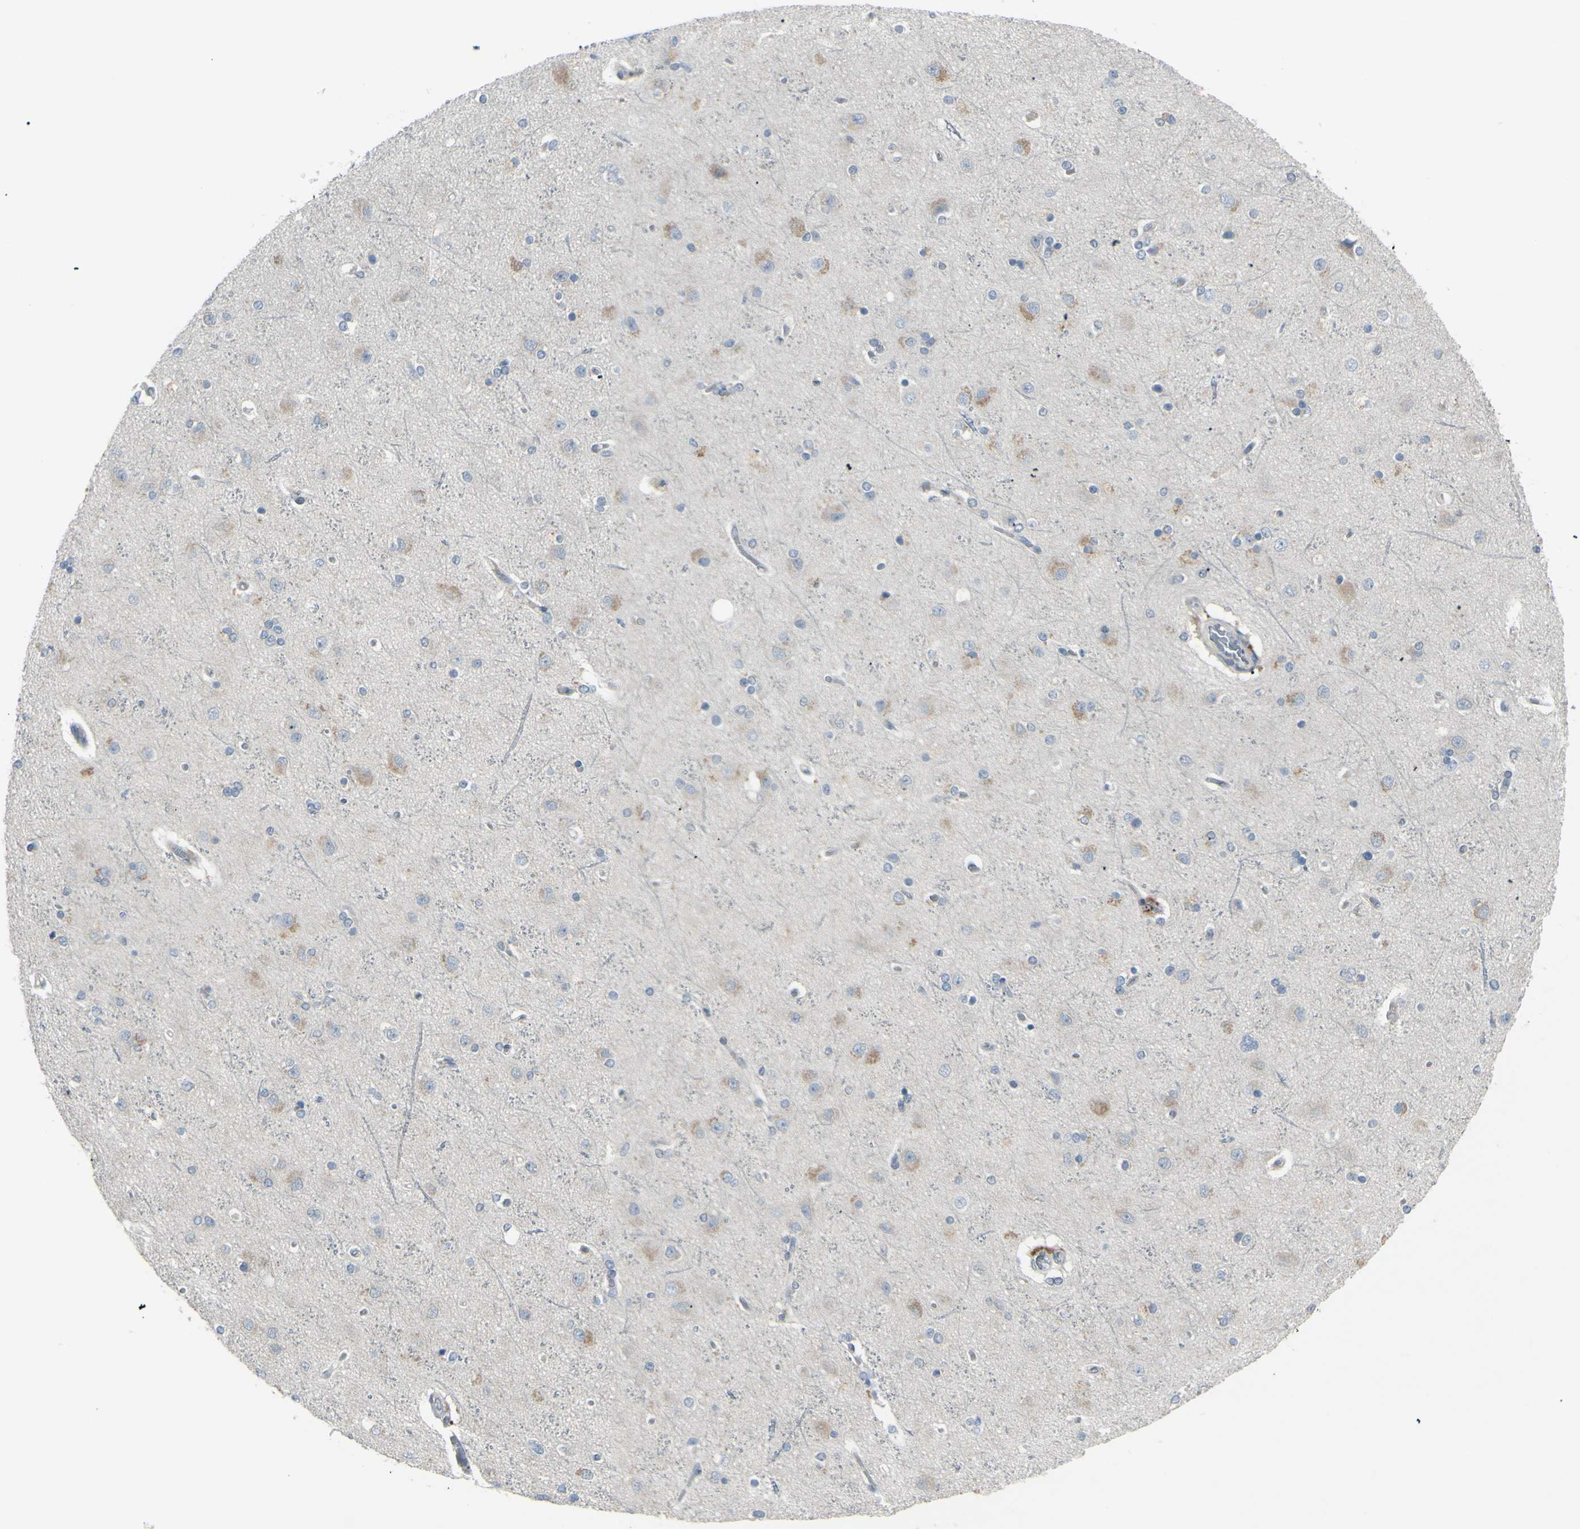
{"staining": {"intensity": "negative", "quantity": "none", "location": "none"}, "tissue": "cerebral cortex", "cell_type": "Endothelial cells", "image_type": "normal", "snomed": [{"axis": "morphology", "description": "Normal tissue, NOS"}, {"axis": "topography", "description": "Cerebral cortex"}], "caption": "A photomicrograph of cerebral cortex stained for a protein demonstrates no brown staining in endothelial cells.", "gene": "ETNK1", "patient": {"sex": "female", "age": 54}}